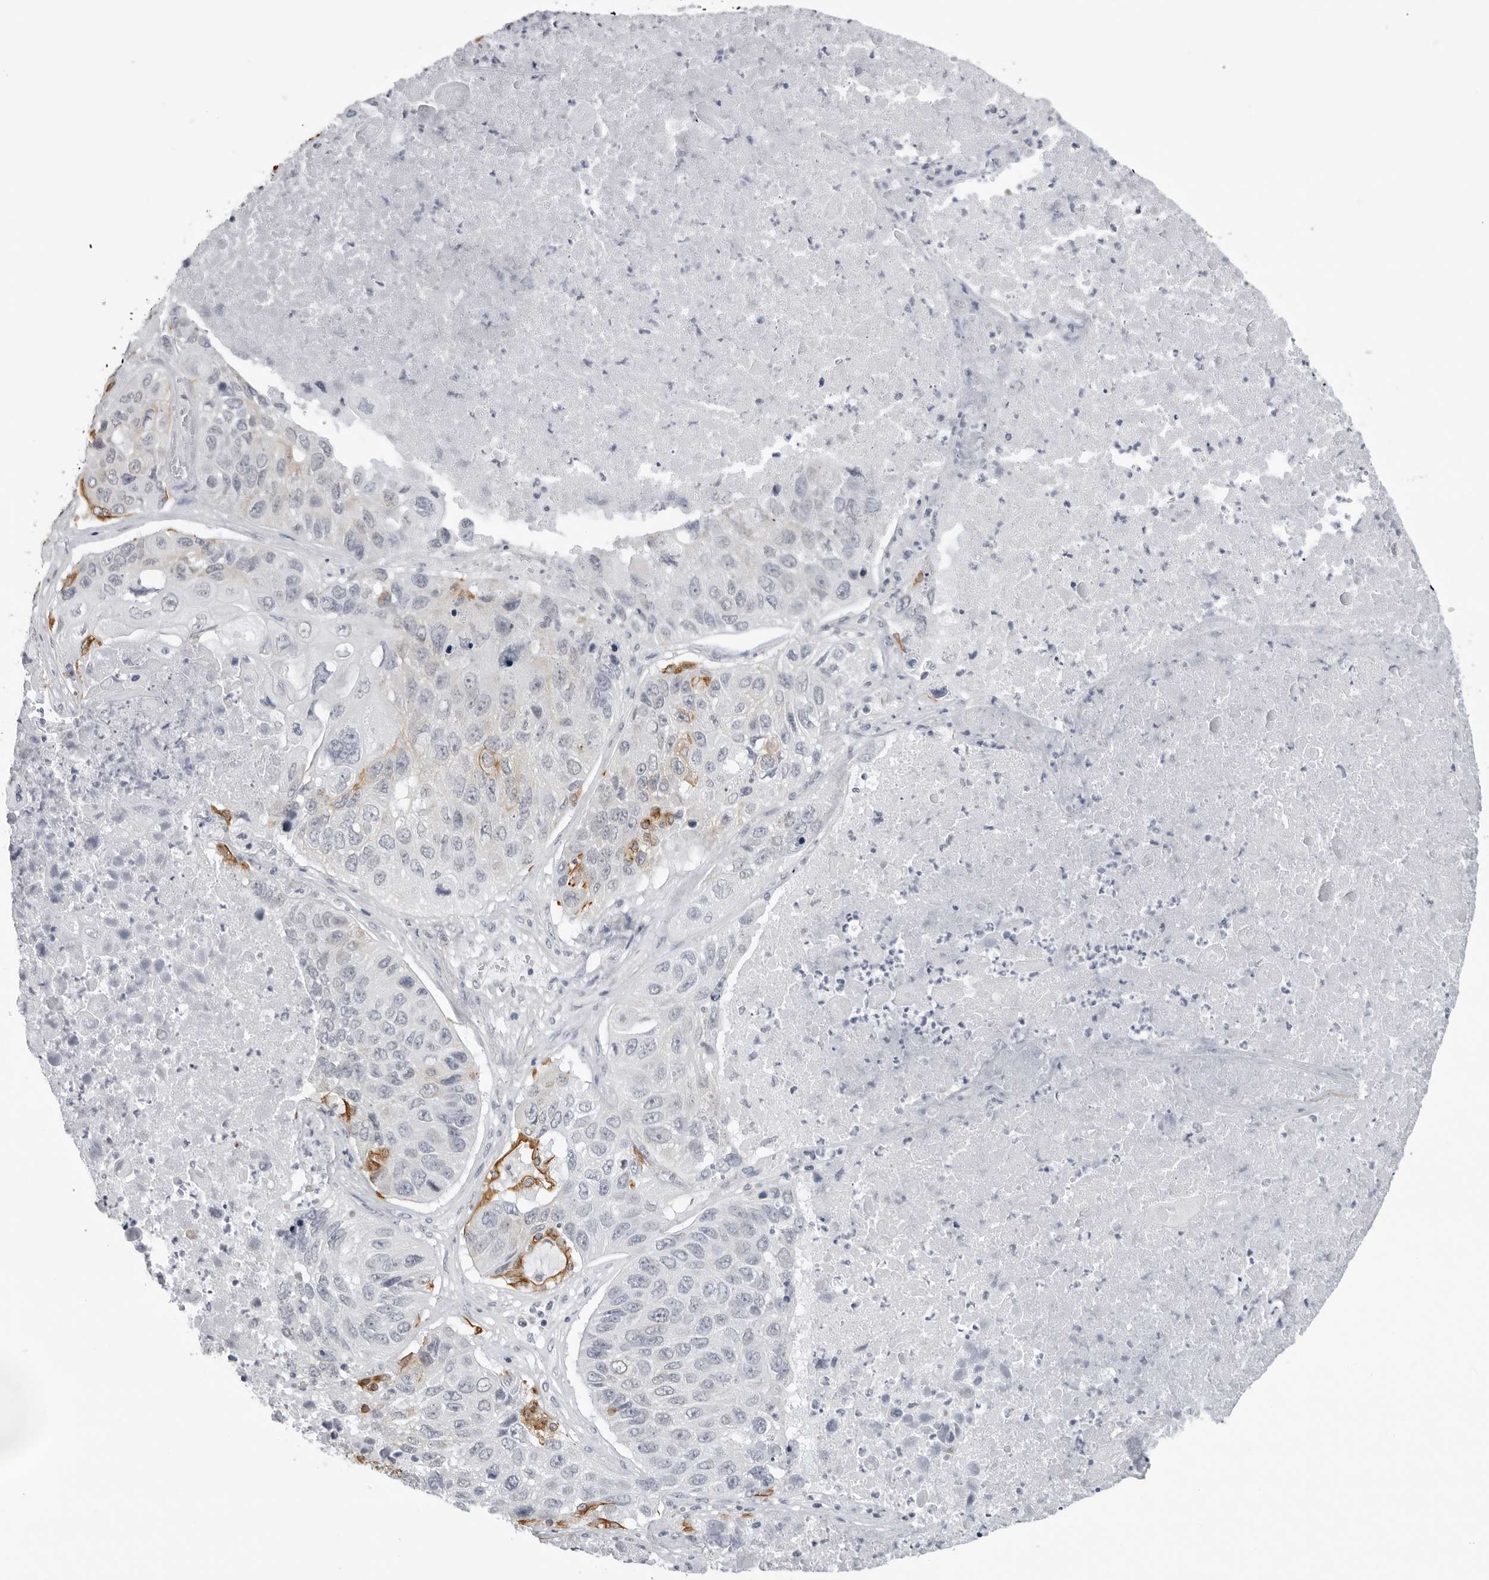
{"staining": {"intensity": "weak", "quantity": "<25%", "location": "cytoplasmic/membranous"}, "tissue": "lung cancer", "cell_type": "Tumor cells", "image_type": "cancer", "snomed": [{"axis": "morphology", "description": "Squamous cell carcinoma, NOS"}, {"axis": "topography", "description": "Lung"}], "caption": "This is an IHC micrograph of human lung cancer. There is no positivity in tumor cells.", "gene": "SERPINF2", "patient": {"sex": "male", "age": 61}}